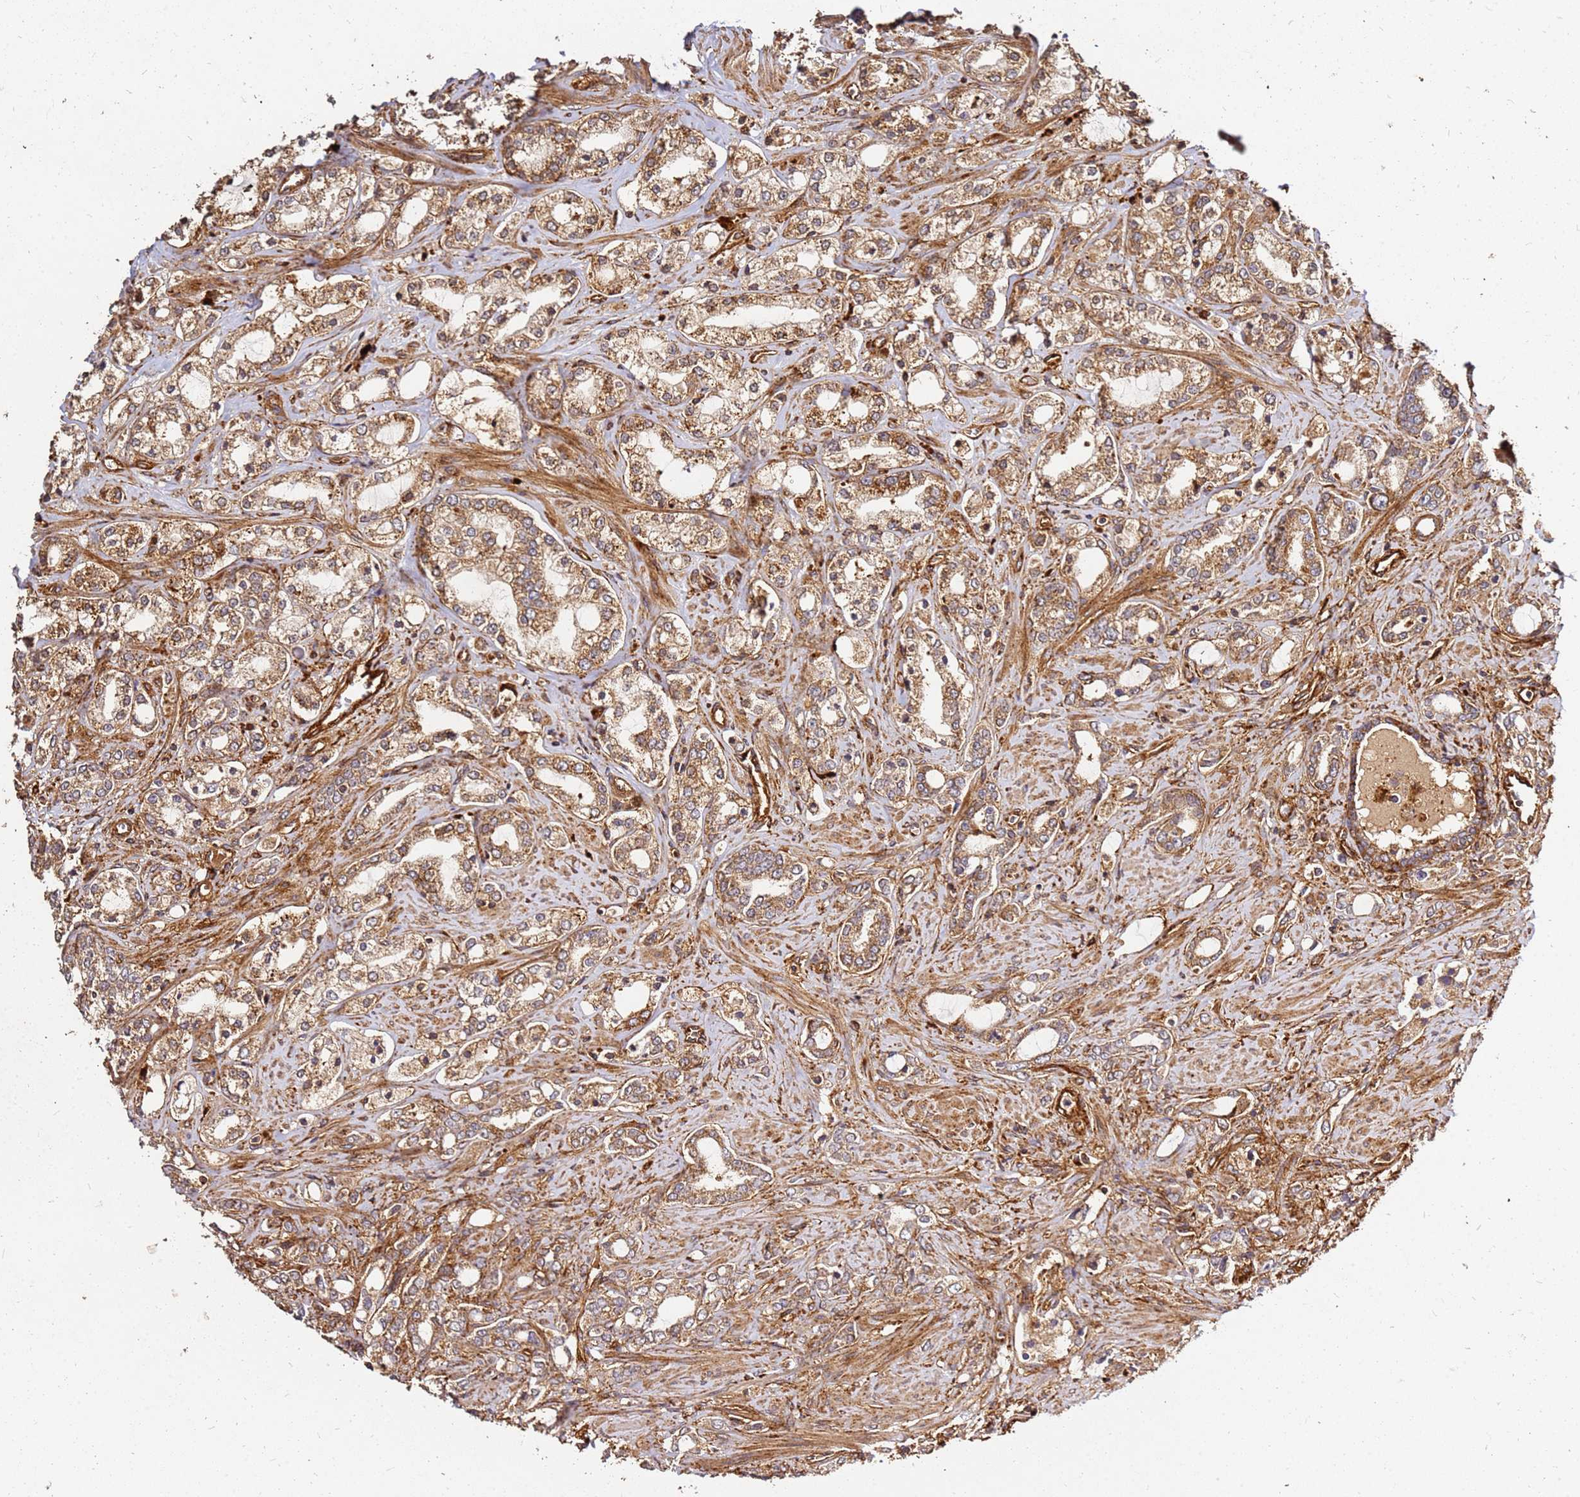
{"staining": {"intensity": "moderate", "quantity": ">75%", "location": "cytoplasmic/membranous"}, "tissue": "prostate cancer", "cell_type": "Tumor cells", "image_type": "cancer", "snomed": [{"axis": "morphology", "description": "Adenocarcinoma, High grade"}, {"axis": "topography", "description": "Prostate"}], "caption": "Protein staining of prostate cancer (high-grade adenocarcinoma) tissue displays moderate cytoplasmic/membranous positivity in approximately >75% of tumor cells. The protein is shown in brown color, while the nuclei are stained blue.", "gene": "DVL3", "patient": {"sex": "male", "age": 64}}